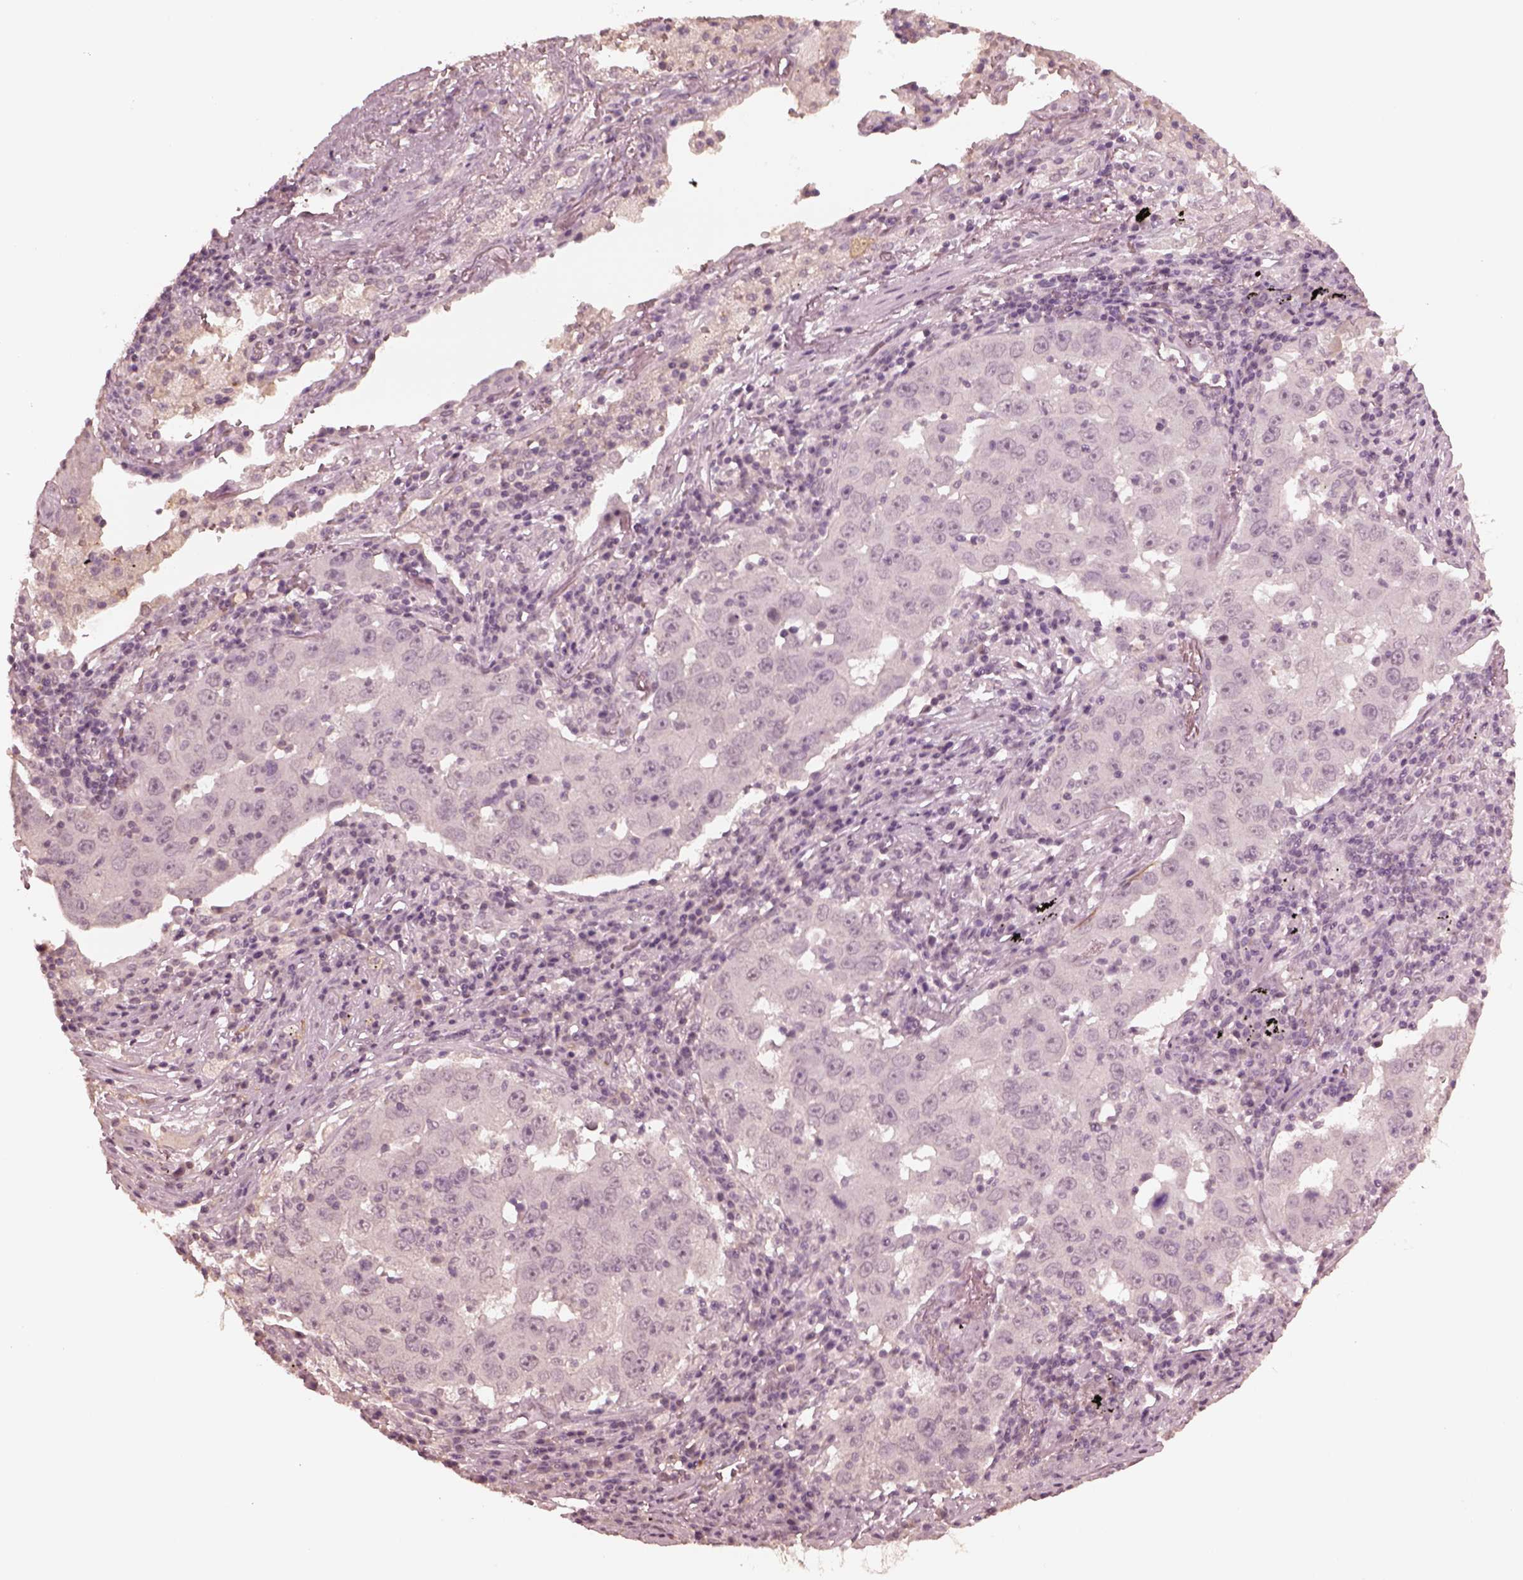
{"staining": {"intensity": "negative", "quantity": "none", "location": "none"}, "tissue": "lung cancer", "cell_type": "Tumor cells", "image_type": "cancer", "snomed": [{"axis": "morphology", "description": "Adenocarcinoma, NOS"}, {"axis": "topography", "description": "Lung"}], "caption": "Histopathology image shows no protein staining in tumor cells of lung cancer (adenocarcinoma) tissue. Nuclei are stained in blue.", "gene": "KRT79", "patient": {"sex": "male", "age": 73}}